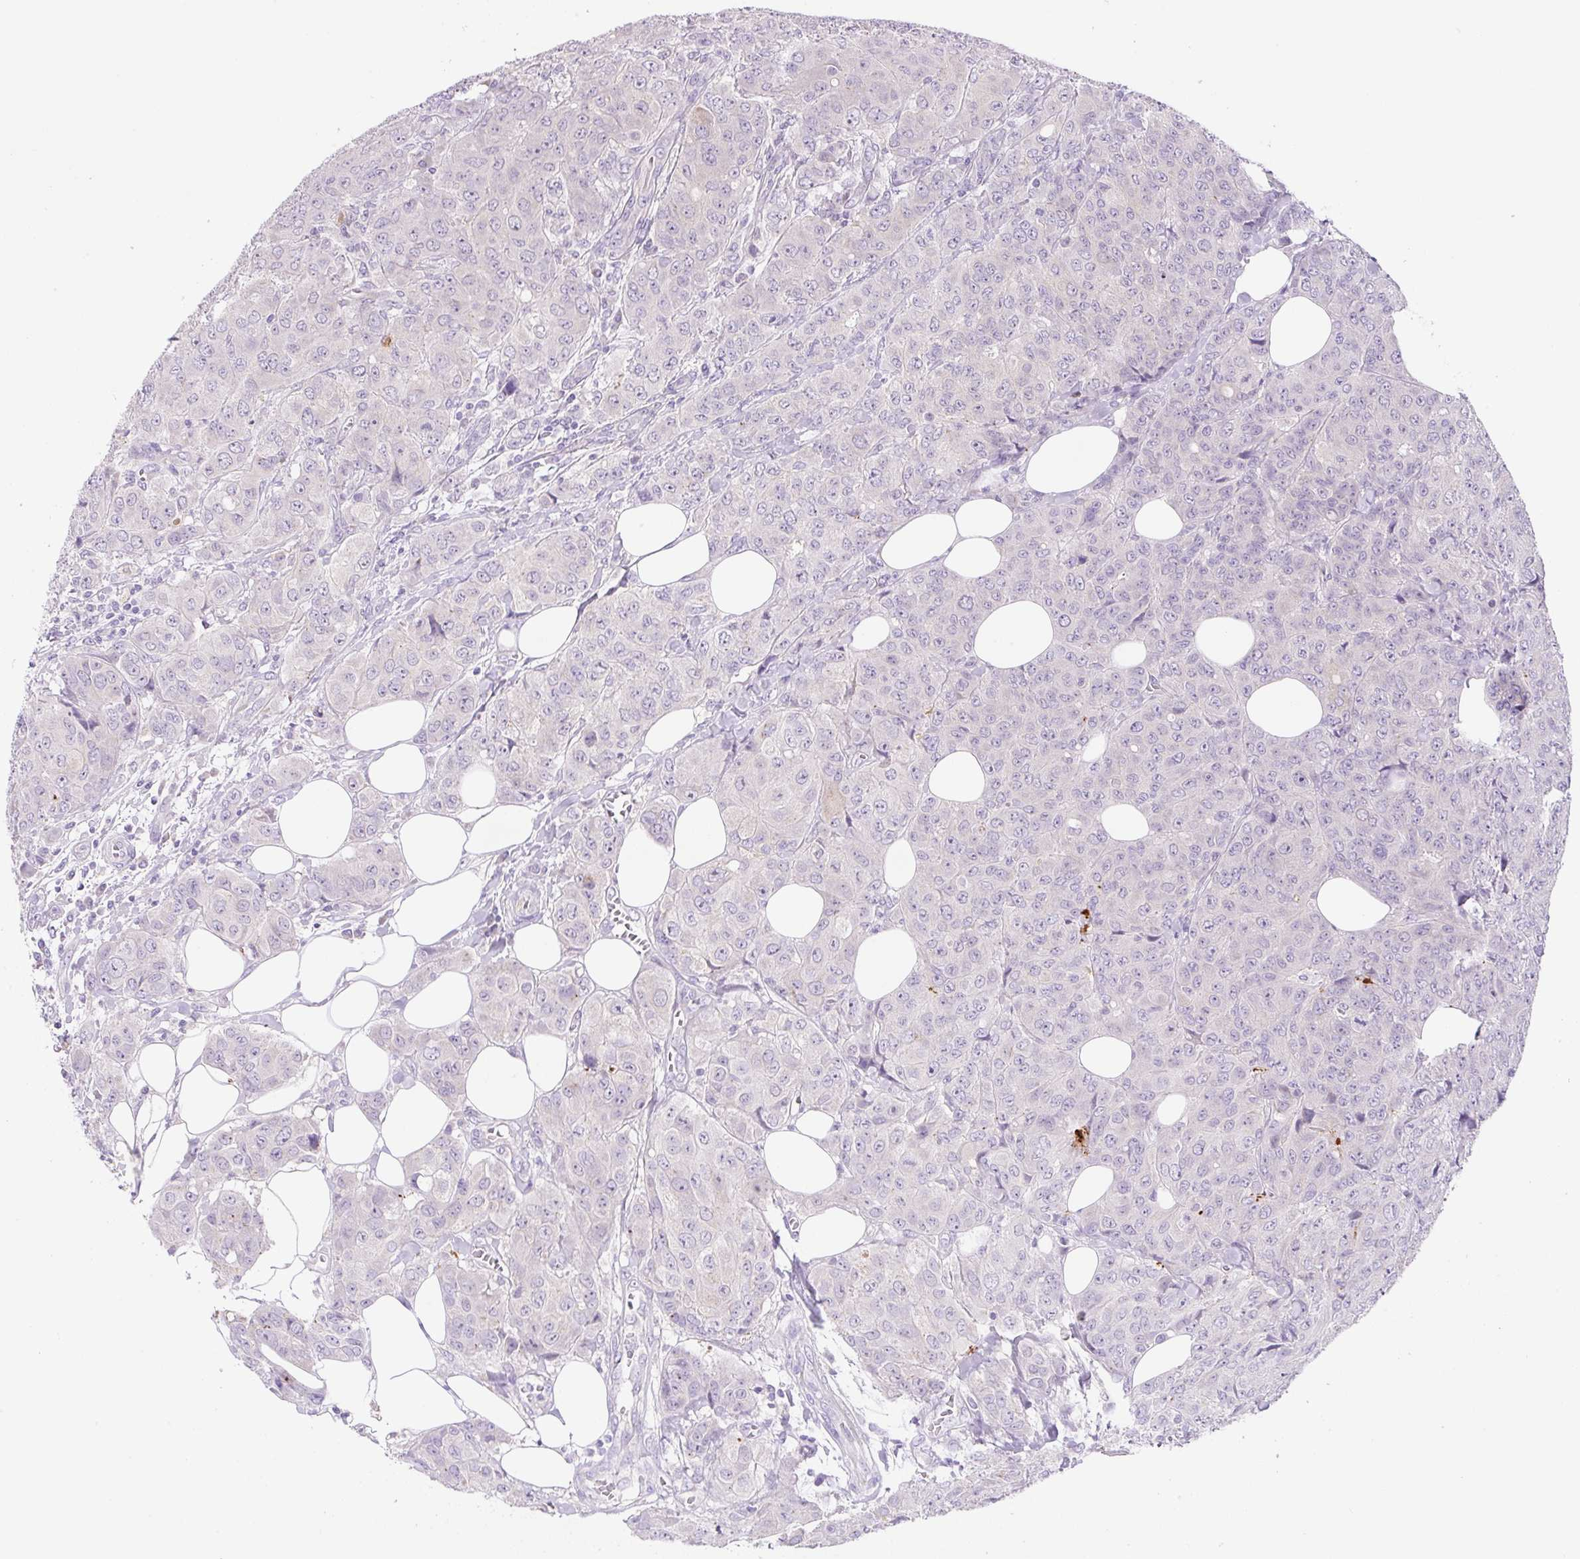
{"staining": {"intensity": "negative", "quantity": "none", "location": "none"}, "tissue": "breast cancer", "cell_type": "Tumor cells", "image_type": "cancer", "snomed": [{"axis": "morphology", "description": "Duct carcinoma"}, {"axis": "topography", "description": "Breast"}], "caption": "This is an IHC micrograph of breast infiltrating ductal carcinoma. There is no positivity in tumor cells.", "gene": "NDST3", "patient": {"sex": "female", "age": 43}}